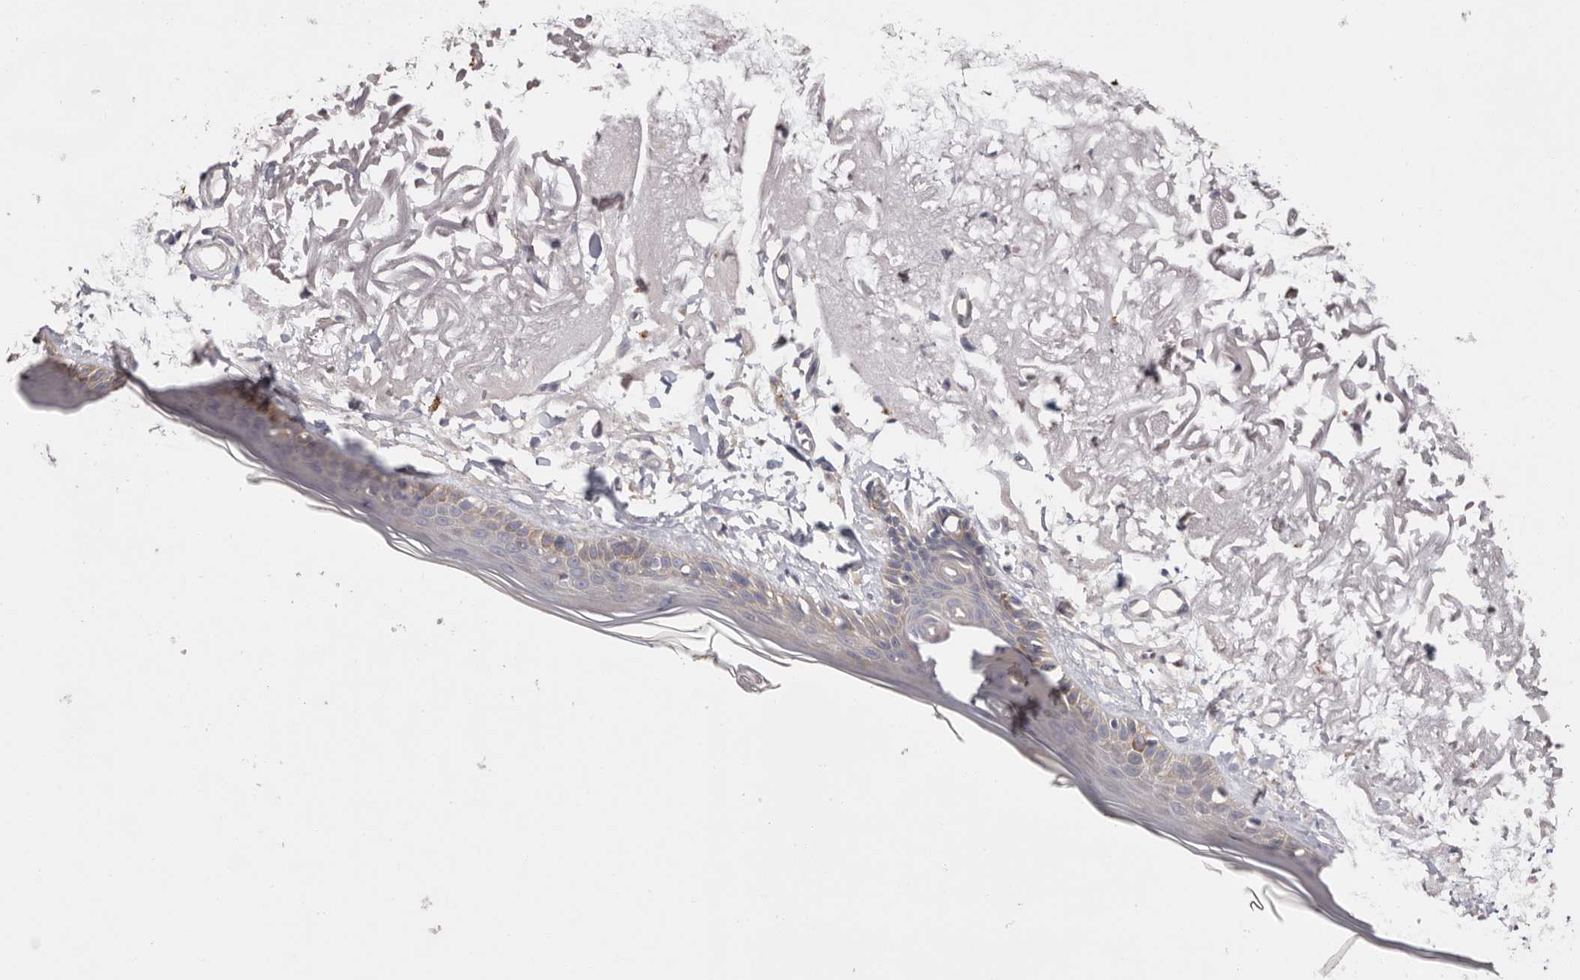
{"staining": {"intensity": "negative", "quantity": "none", "location": "none"}, "tissue": "skin", "cell_type": "Fibroblasts", "image_type": "normal", "snomed": [{"axis": "morphology", "description": "Normal tissue, NOS"}, {"axis": "topography", "description": "Skin"}, {"axis": "topography", "description": "Skeletal muscle"}], "caption": "Human skin stained for a protein using IHC demonstrates no positivity in fibroblasts.", "gene": "FAM167B", "patient": {"sex": "male", "age": 83}}